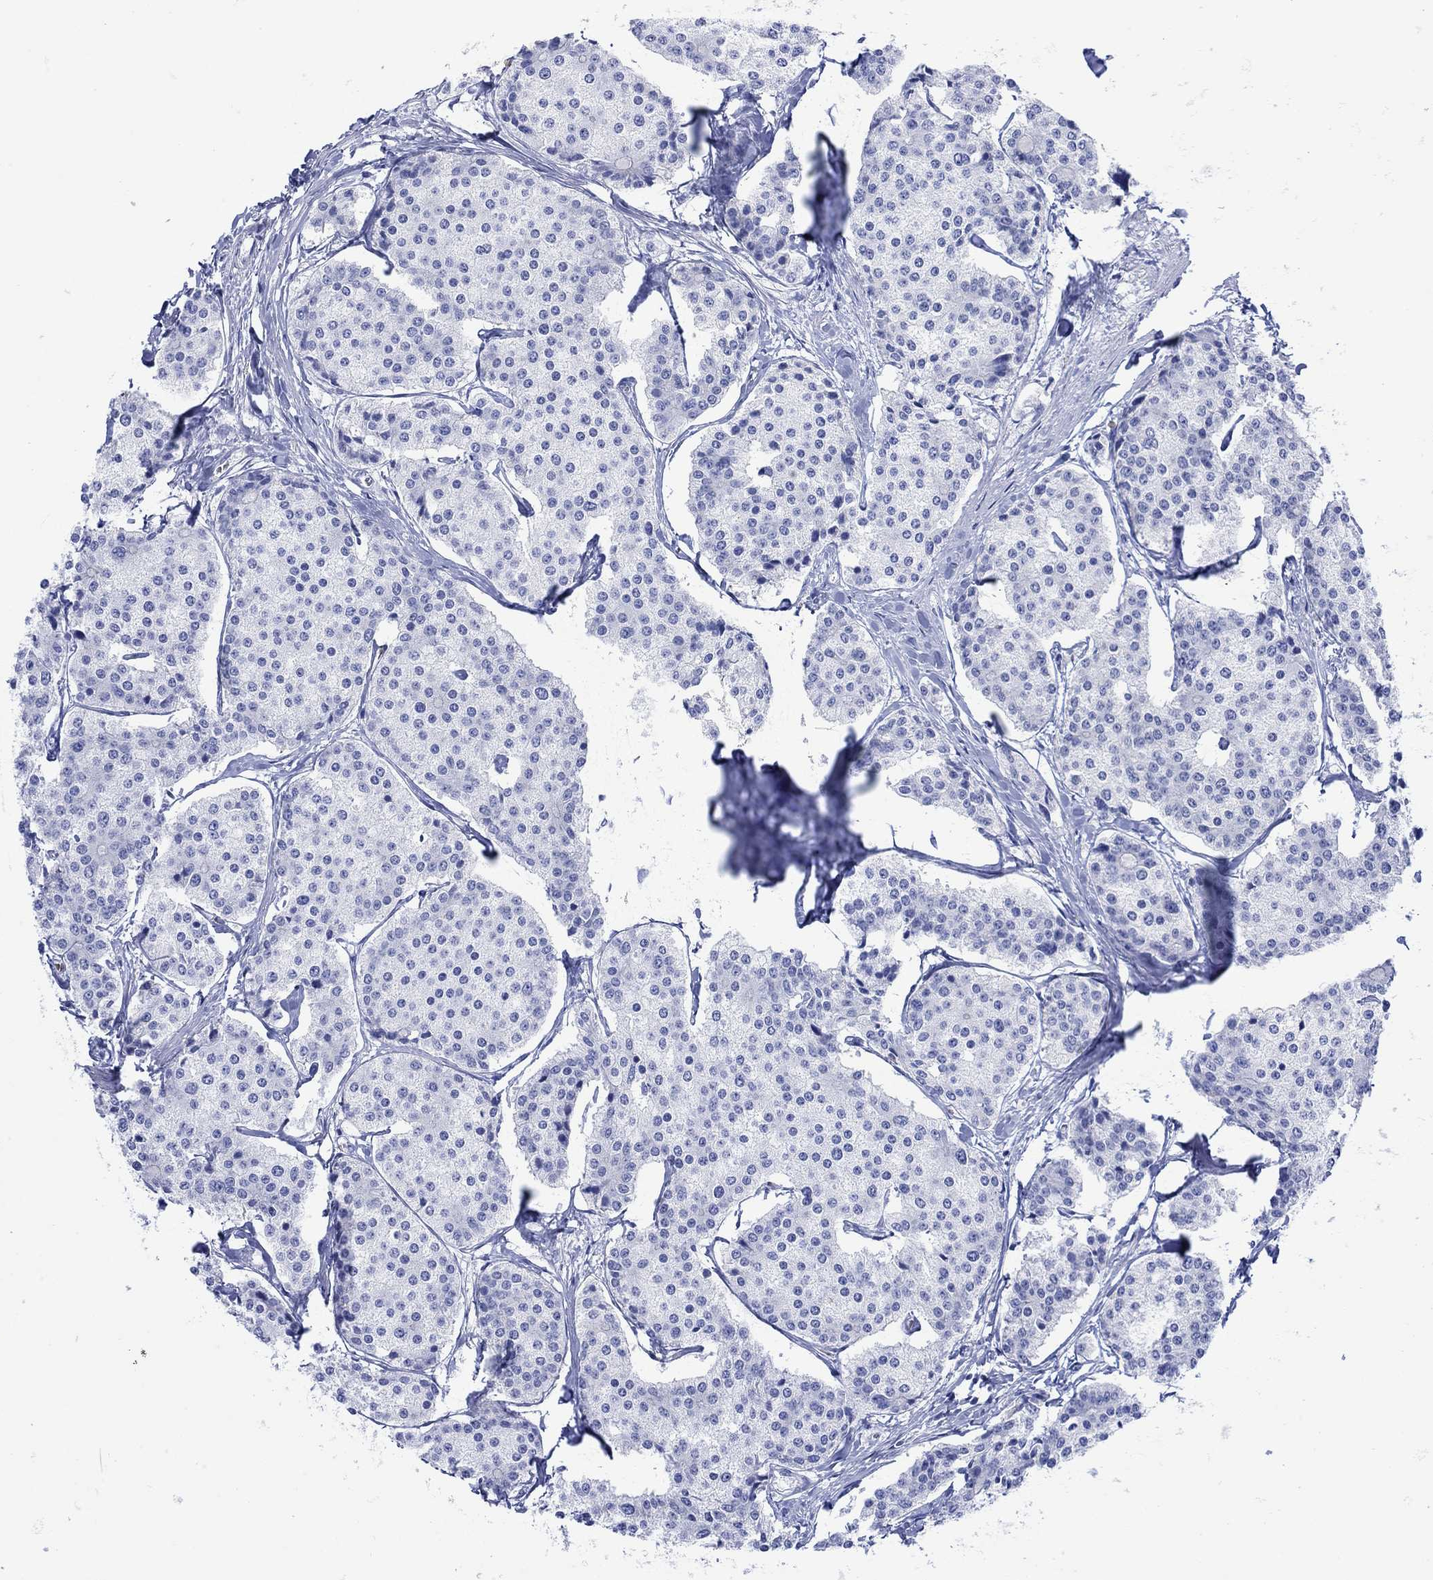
{"staining": {"intensity": "negative", "quantity": "none", "location": "none"}, "tissue": "carcinoid", "cell_type": "Tumor cells", "image_type": "cancer", "snomed": [{"axis": "morphology", "description": "Carcinoid, malignant, NOS"}, {"axis": "topography", "description": "Small intestine"}], "caption": "Tumor cells show no significant protein expression in malignant carcinoid.", "gene": "LINGO3", "patient": {"sex": "female", "age": 65}}